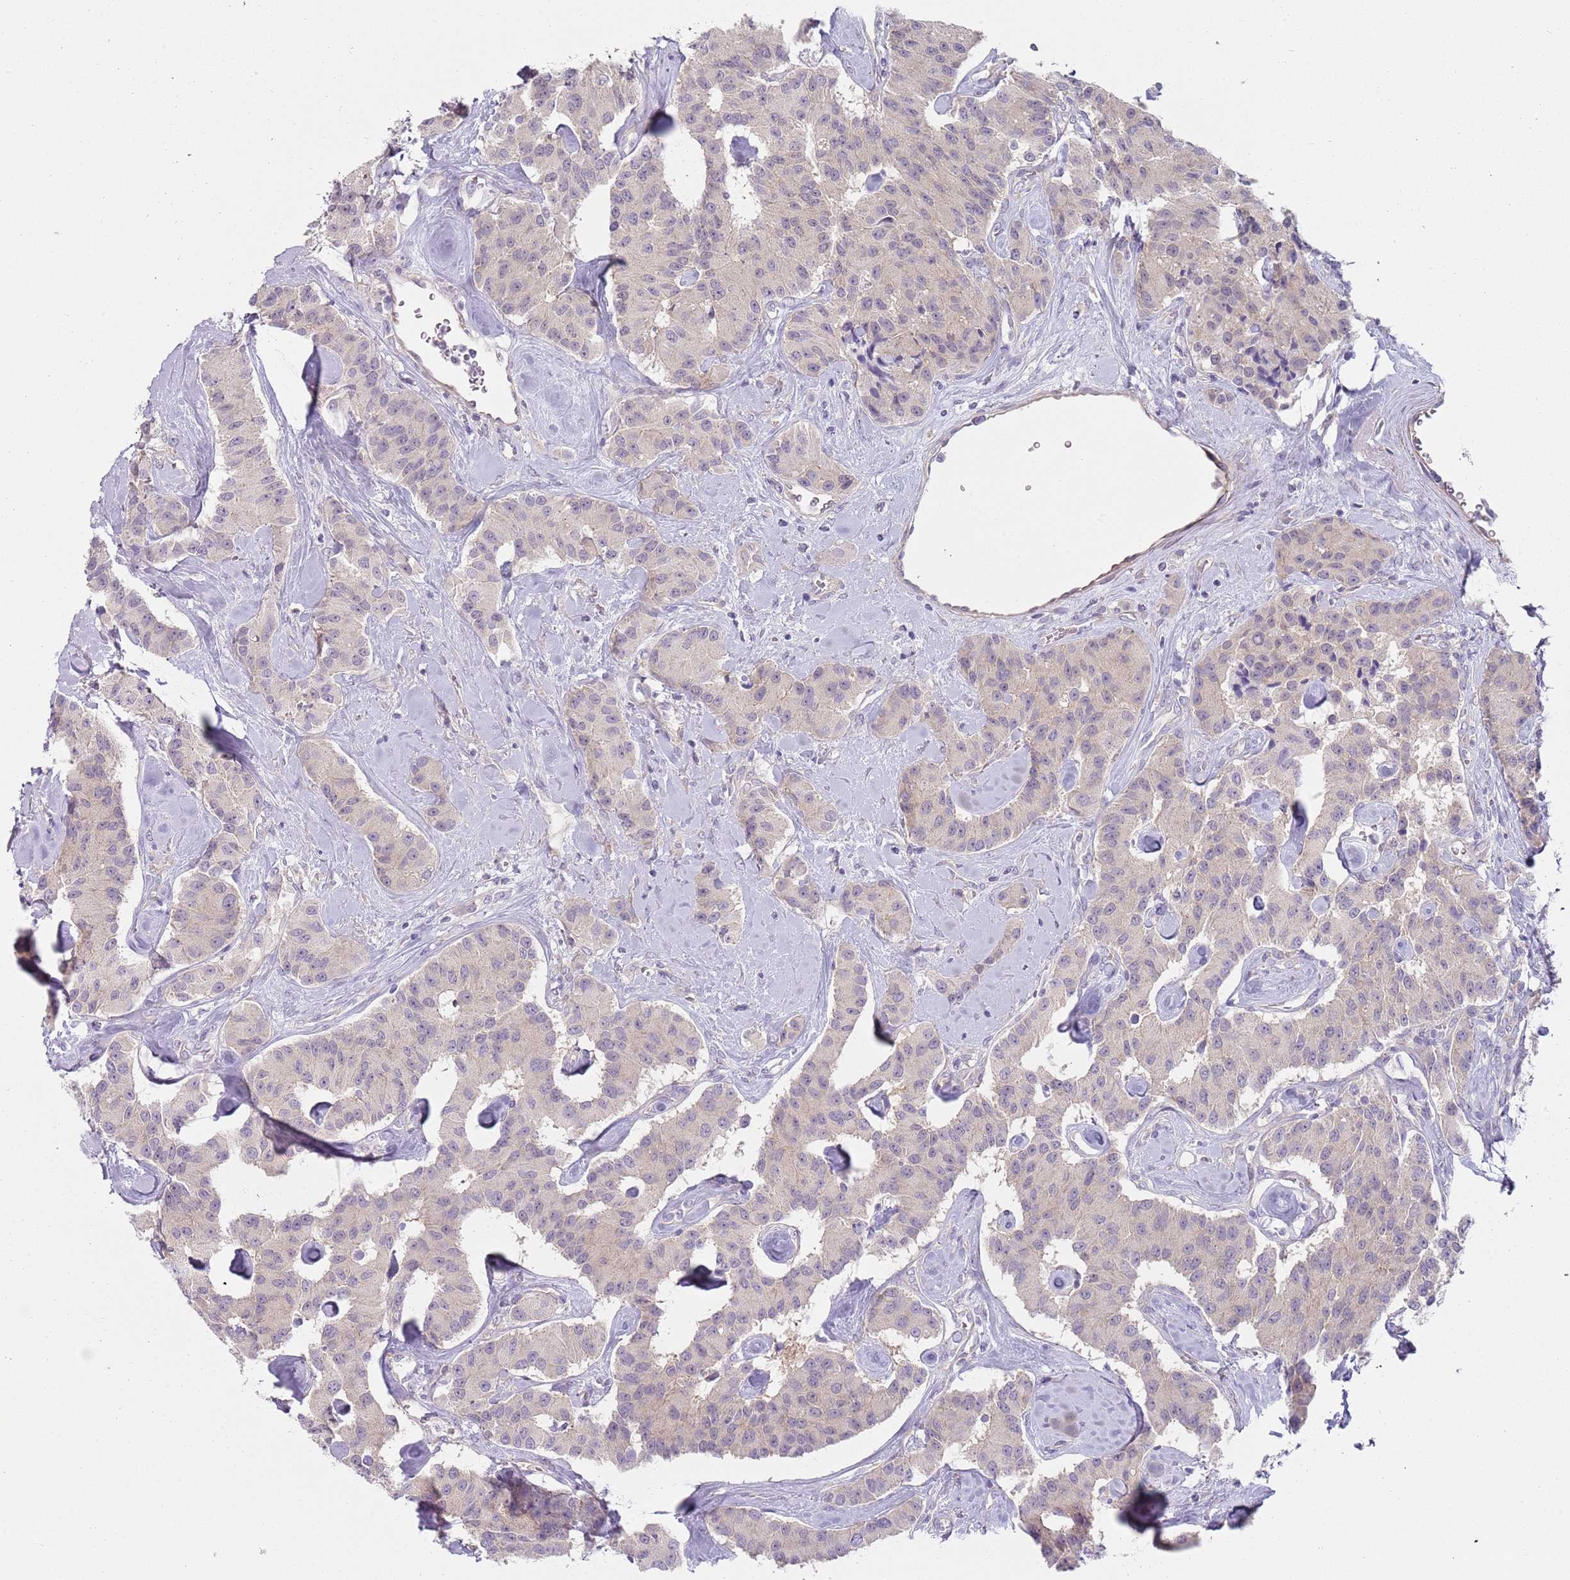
{"staining": {"intensity": "negative", "quantity": "none", "location": "none"}, "tissue": "carcinoid", "cell_type": "Tumor cells", "image_type": "cancer", "snomed": [{"axis": "morphology", "description": "Carcinoid, malignant, NOS"}, {"axis": "topography", "description": "Pancreas"}], "caption": "This is an IHC photomicrograph of human carcinoid. There is no expression in tumor cells.", "gene": "SLC26A6", "patient": {"sex": "male", "age": 41}}